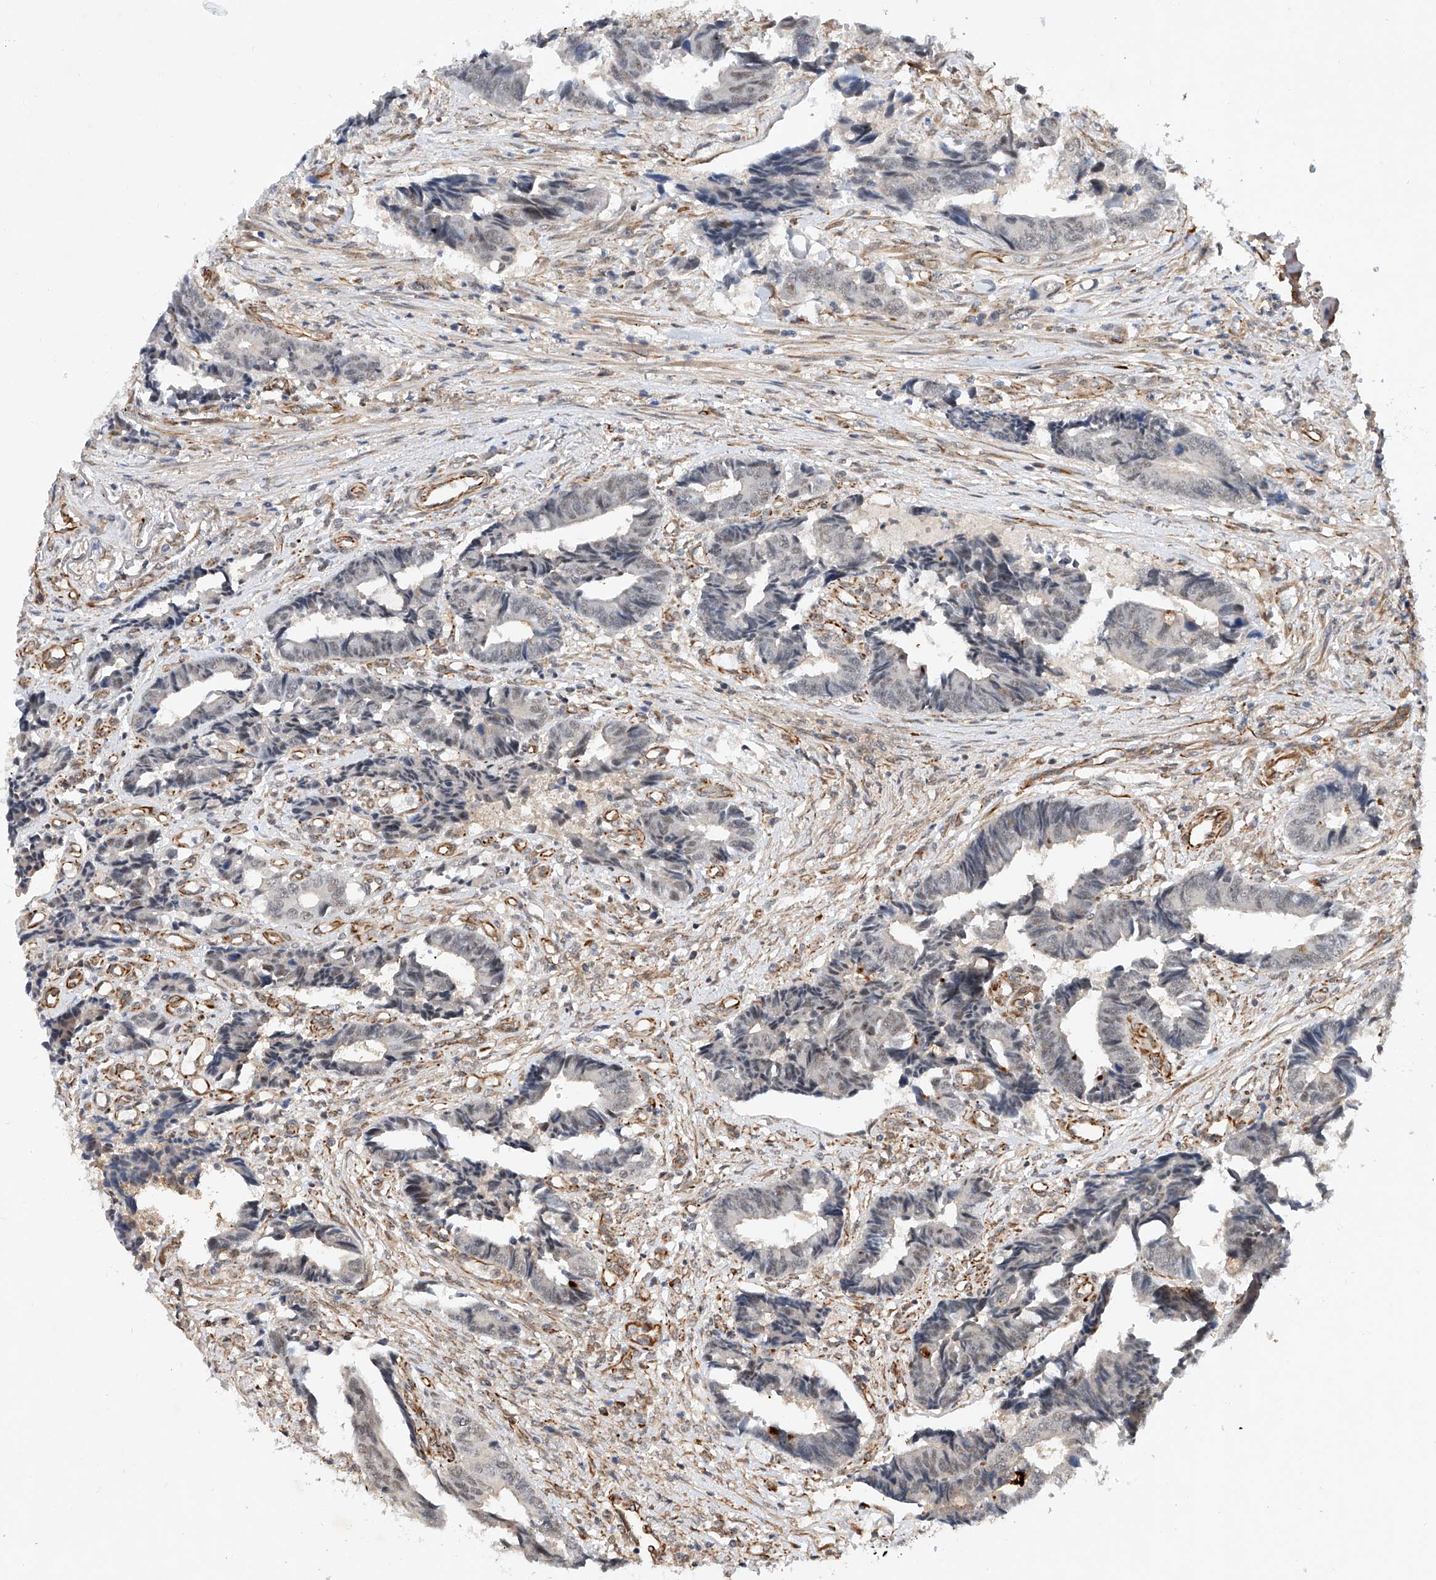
{"staining": {"intensity": "weak", "quantity": "<25%", "location": "nuclear"}, "tissue": "colorectal cancer", "cell_type": "Tumor cells", "image_type": "cancer", "snomed": [{"axis": "morphology", "description": "Adenocarcinoma, NOS"}, {"axis": "topography", "description": "Rectum"}], "caption": "This histopathology image is of colorectal adenocarcinoma stained with immunohistochemistry to label a protein in brown with the nuclei are counter-stained blue. There is no expression in tumor cells. (IHC, brightfield microscopy, high magnification).", "gene": "AMD1", "patient": {"sex": "male", "age": 84}}